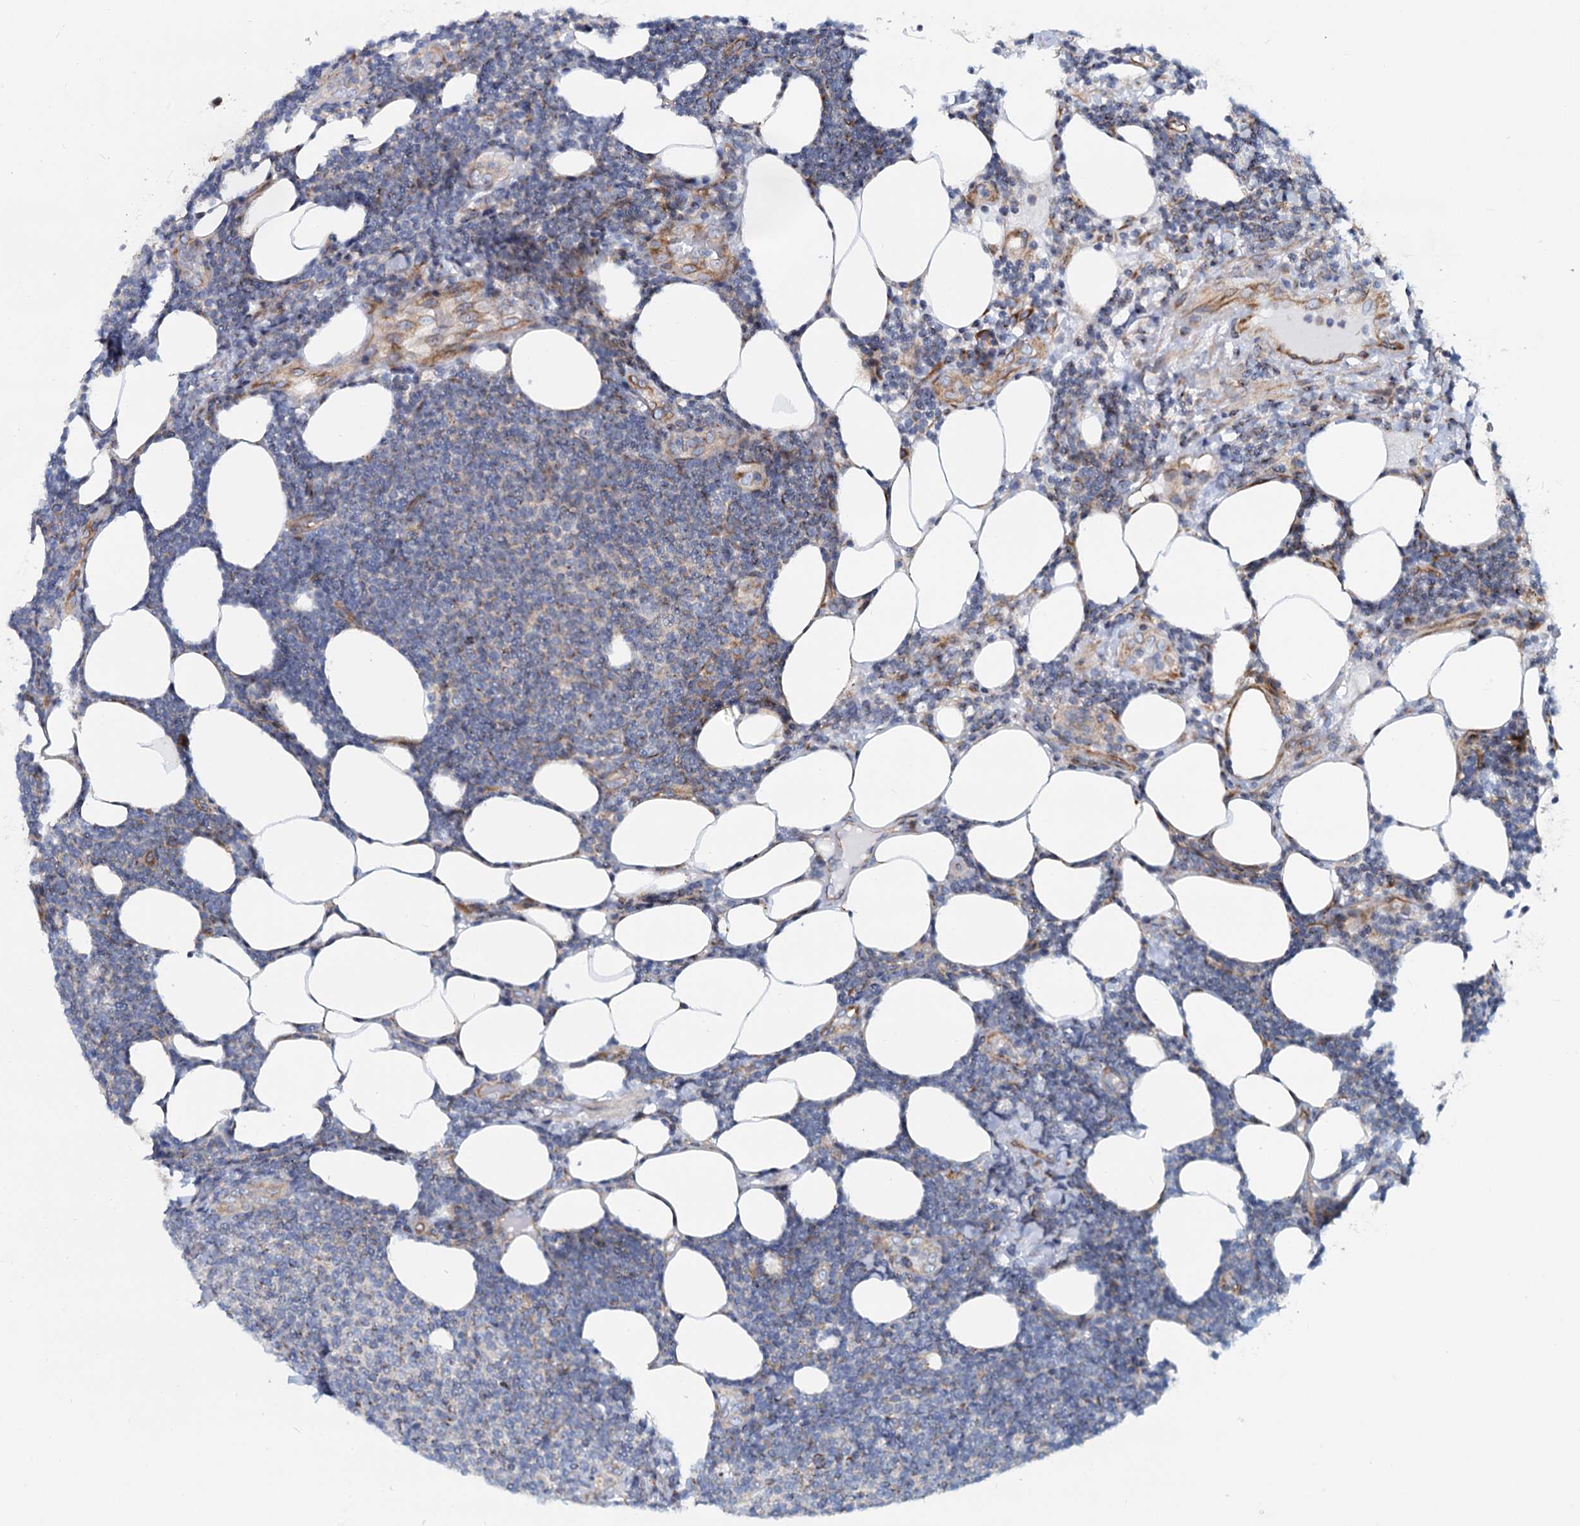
{"staining": {"intensity": "negative", "quantity": "none", "location": "none"}, "tissue": "lymphoma", "cell_type": "Tumor cells", "image_type": "cancer", "snomed": [{"axis": "morphology", "description": "Malignant lymphoma, non-Hodgkin's type, Low grade"}, {"axis": "topography", "description": "Lymph node"}], "caption": "This is an immunohistochemistry photomicrograph of human lymphoma. There is no positivity in tumor cells.", "gene": "PSEN1", "patient": {"sex": "male", "age": 66}}